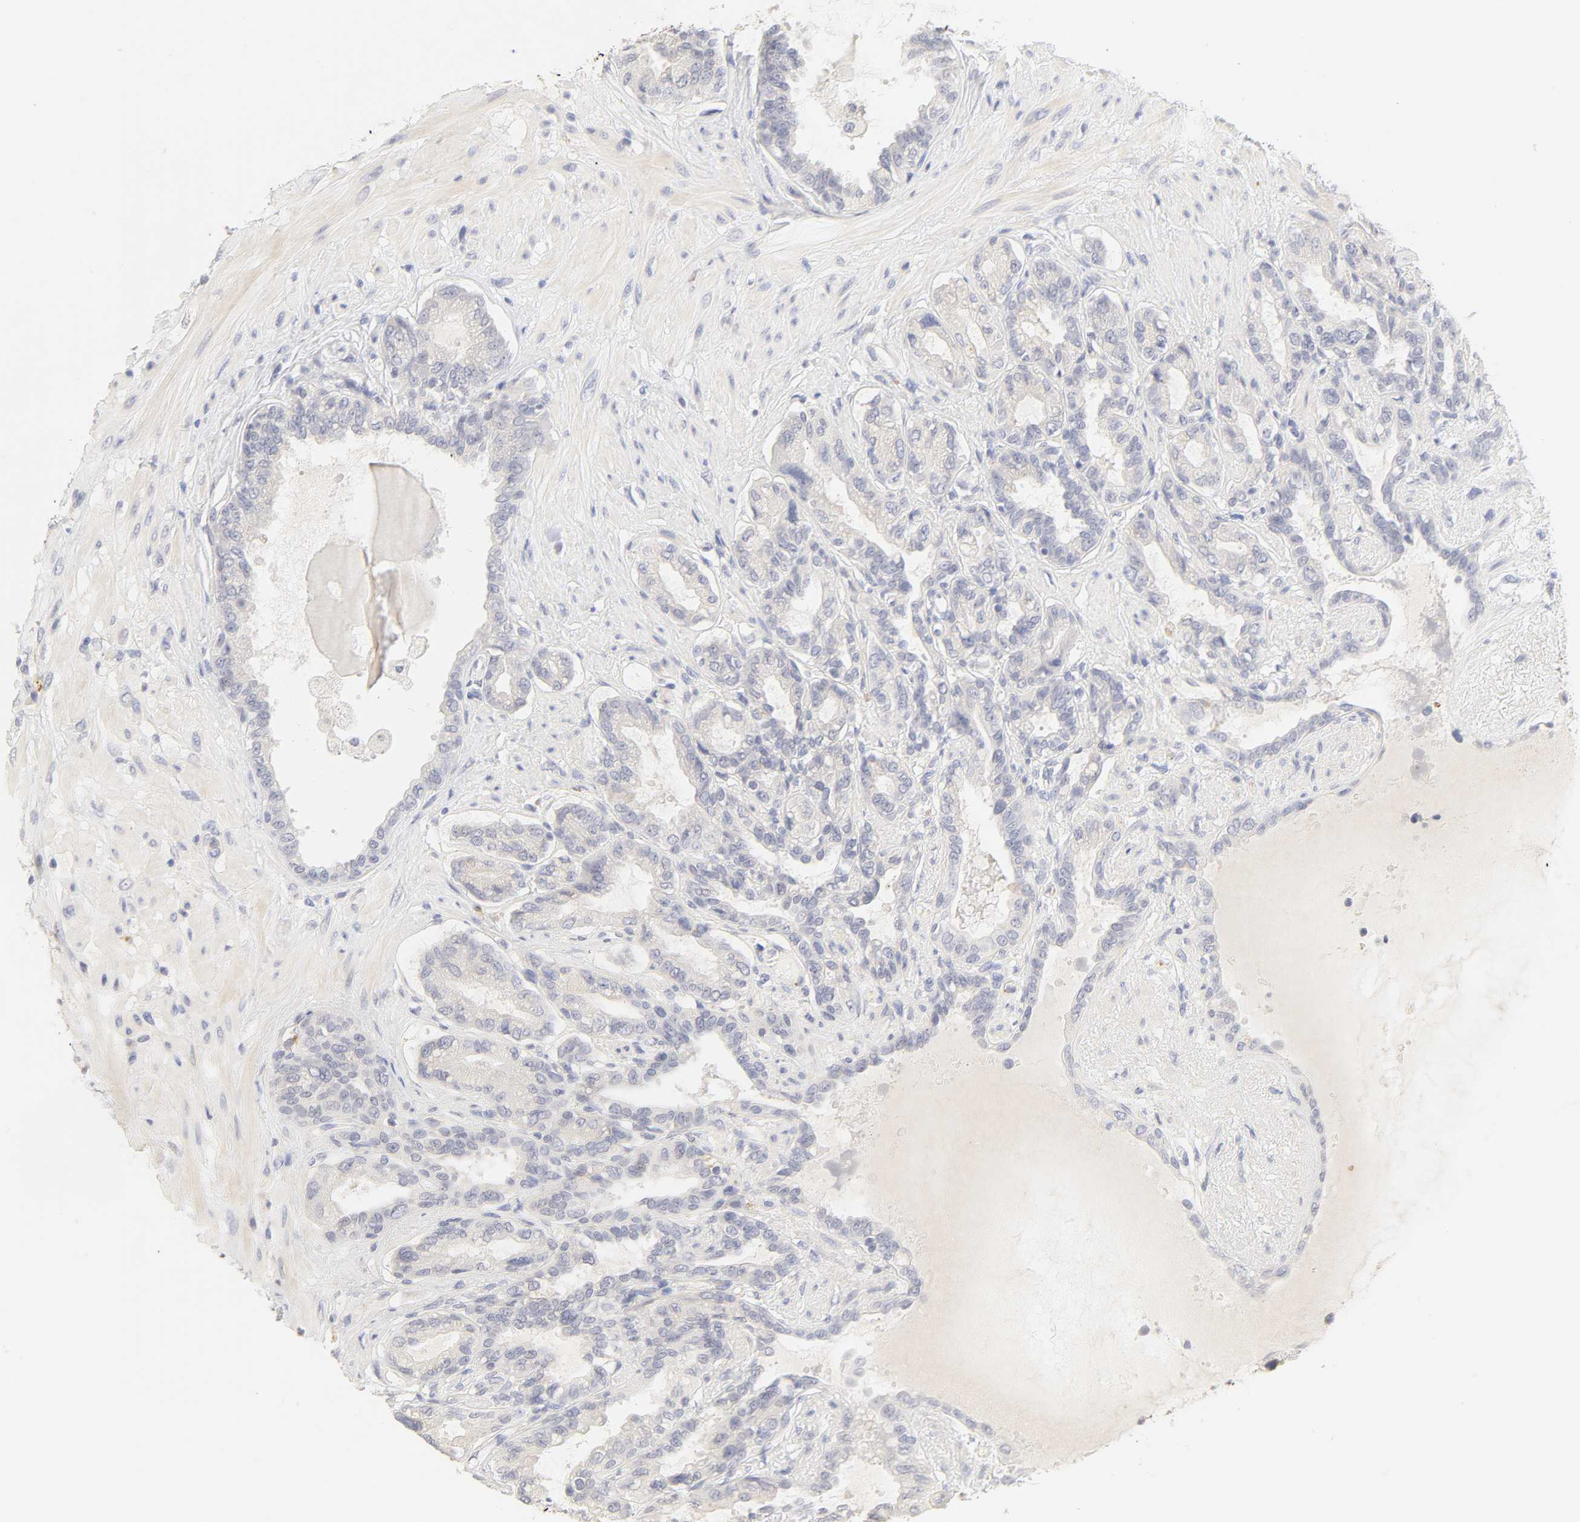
{"staining": {"intensity": "negative", "quantity": "none", "location": "none"}, "tissue": "seminal vesicle", "cell_type": "Glandular cells", "image_type": "normal", "snomed": [{"axis": "morphology", "description": "Normal tissue, NOS"}, {"axis": "topography", "description": "Seminal veicle"}], "caption": "This histopathology image is of unremarkable seminal vesicle stained with immunohistochemistry to label a protein in brown with the nuclei are counter-stained blue. There is no staining in glandular cells.", "gene": "CYP4B1", "patient": {"sex": "male", "age": 61}}